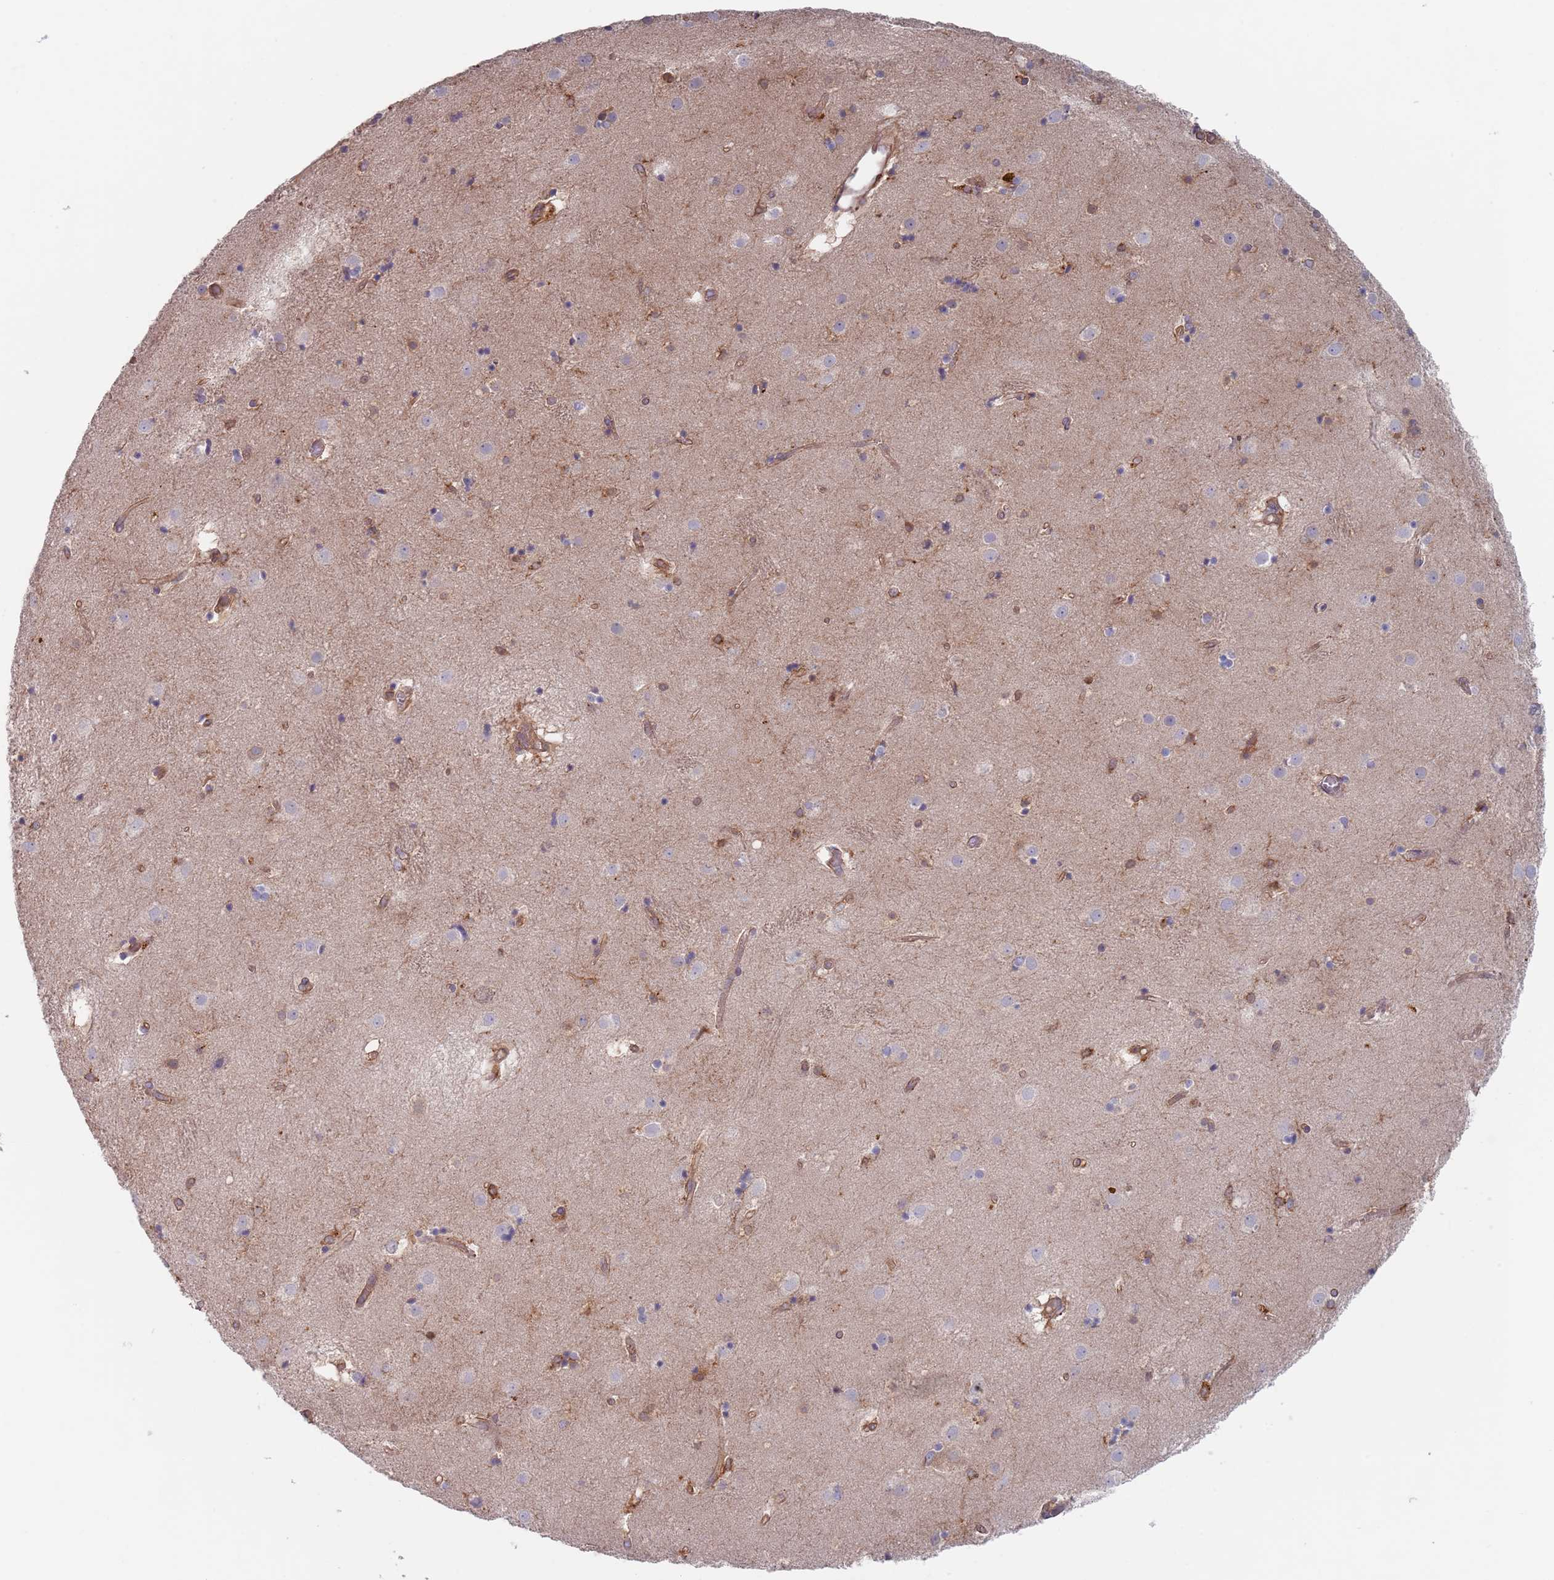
{"staining": {"intensity": "negative", "quantity": "none", "location": "none"}, "tissue": "caudate", "cell_type": "Glial cells", "image_type": "normal", "snomed": [{"axis": "morphology", "description": "Normal tissue, NOS"}, {"axis": "topography", "description": "Lateral ventricle wall"}], "caption": "IHC photomicrograph of unremarkable caudate stained for a protein (brown), which shows no expression in glial cells.", "gene": "APPL2", "patient": {"sex": "male", "age": 70}}